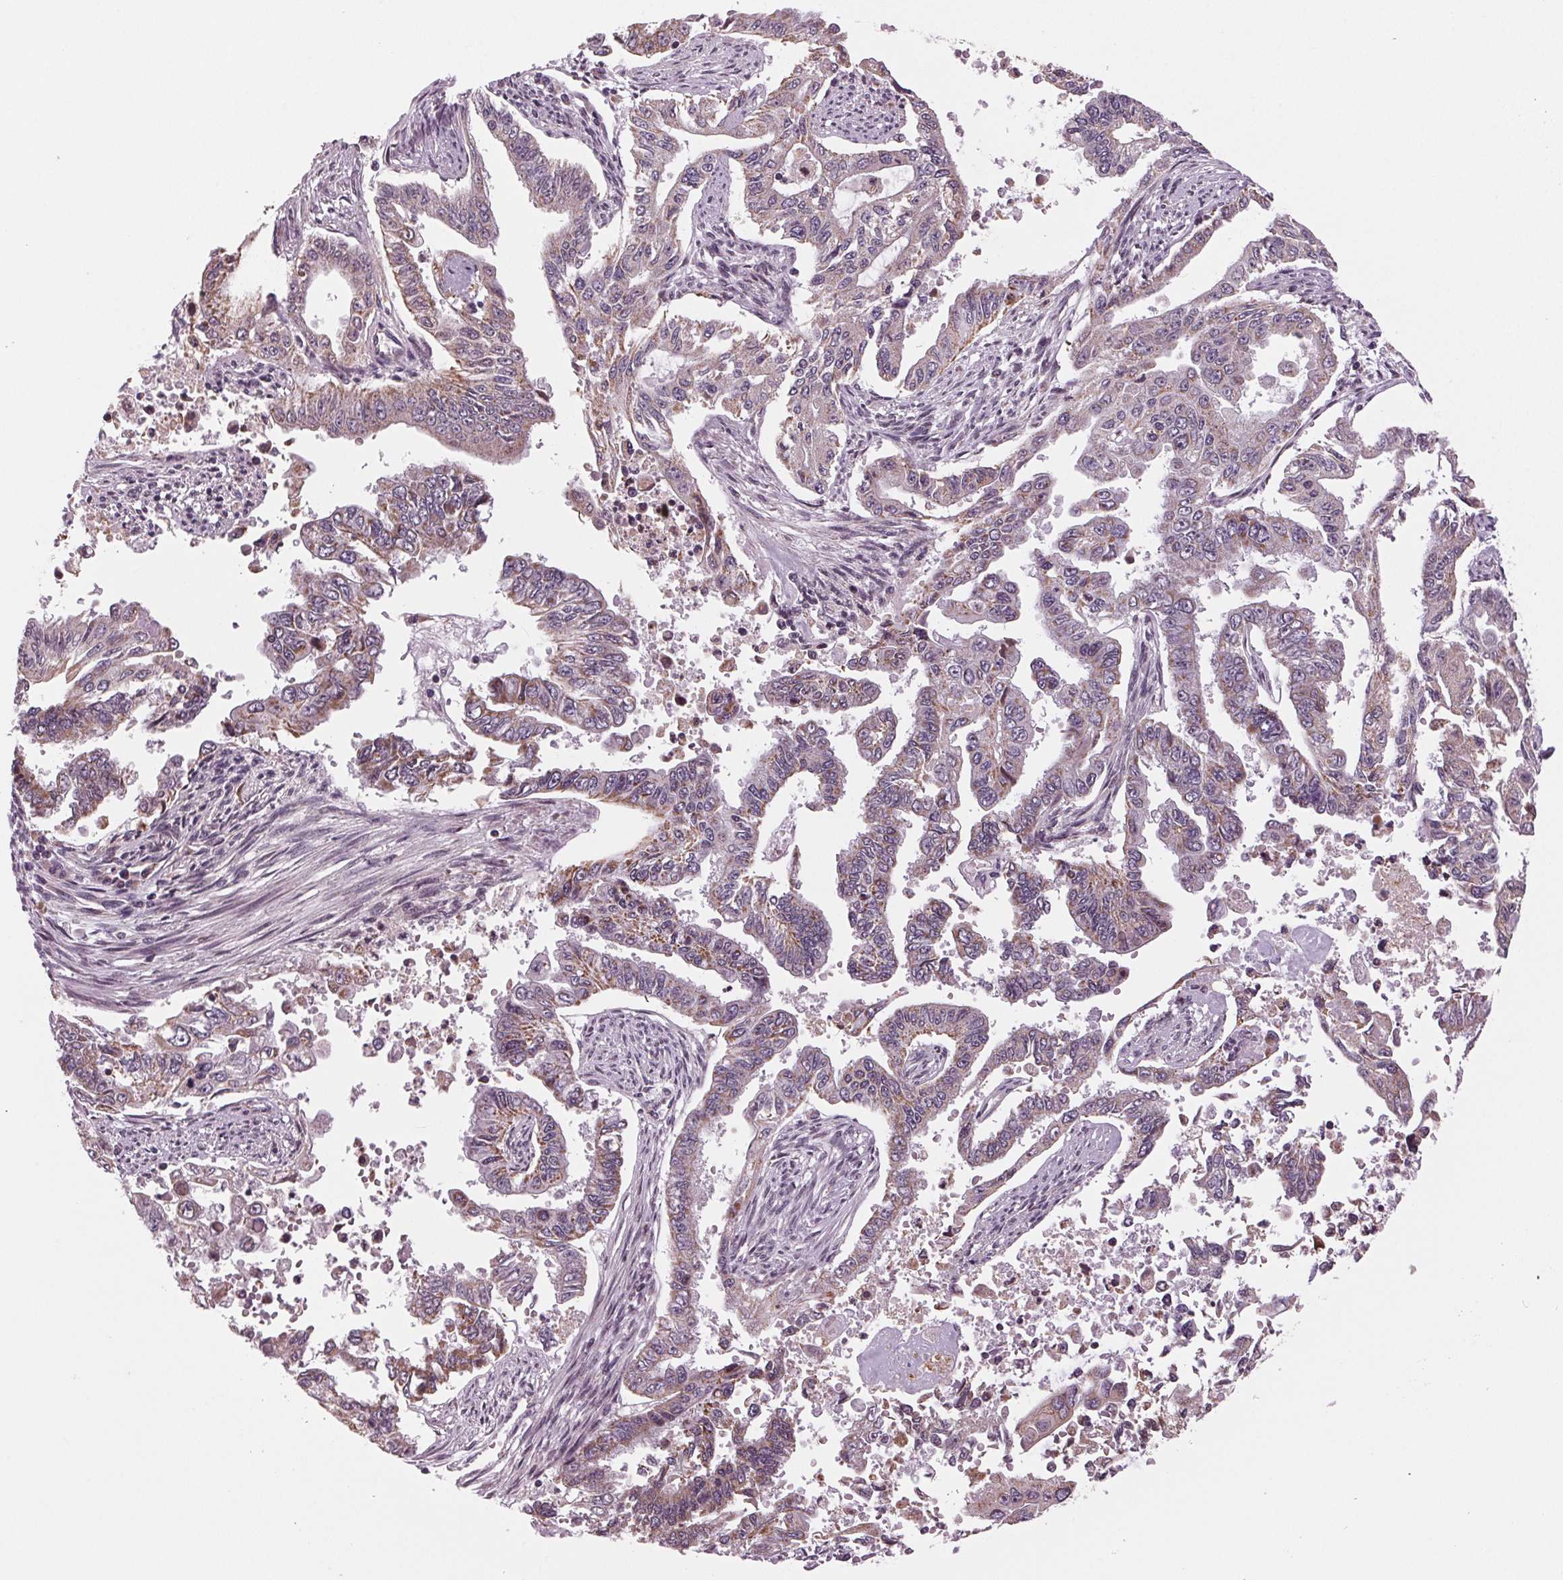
{"staining": {"intensity": "weak", "quantity": "25%-75%", "location": "cytoplasmic/membranous"}, "tissue": "endometrial cancer", "cell_type": "Tumor cells", "image_type": "cancer", "snomed": [{"axis": "morphology", "description": "Adenocarcinoma, NOS"}, {"axis": "topography", "description": "Uterus"}], "caption": "IHC of endometrial adenocarcinoma reveals low levels of weak cytoplasmic/membranous staining in about 25%-75% of tumor cells. (Brightfield microscopy of DAB IHC at high magnification).", "gene": "STAT3", "patient": {"sex": "female", "age": 59}}